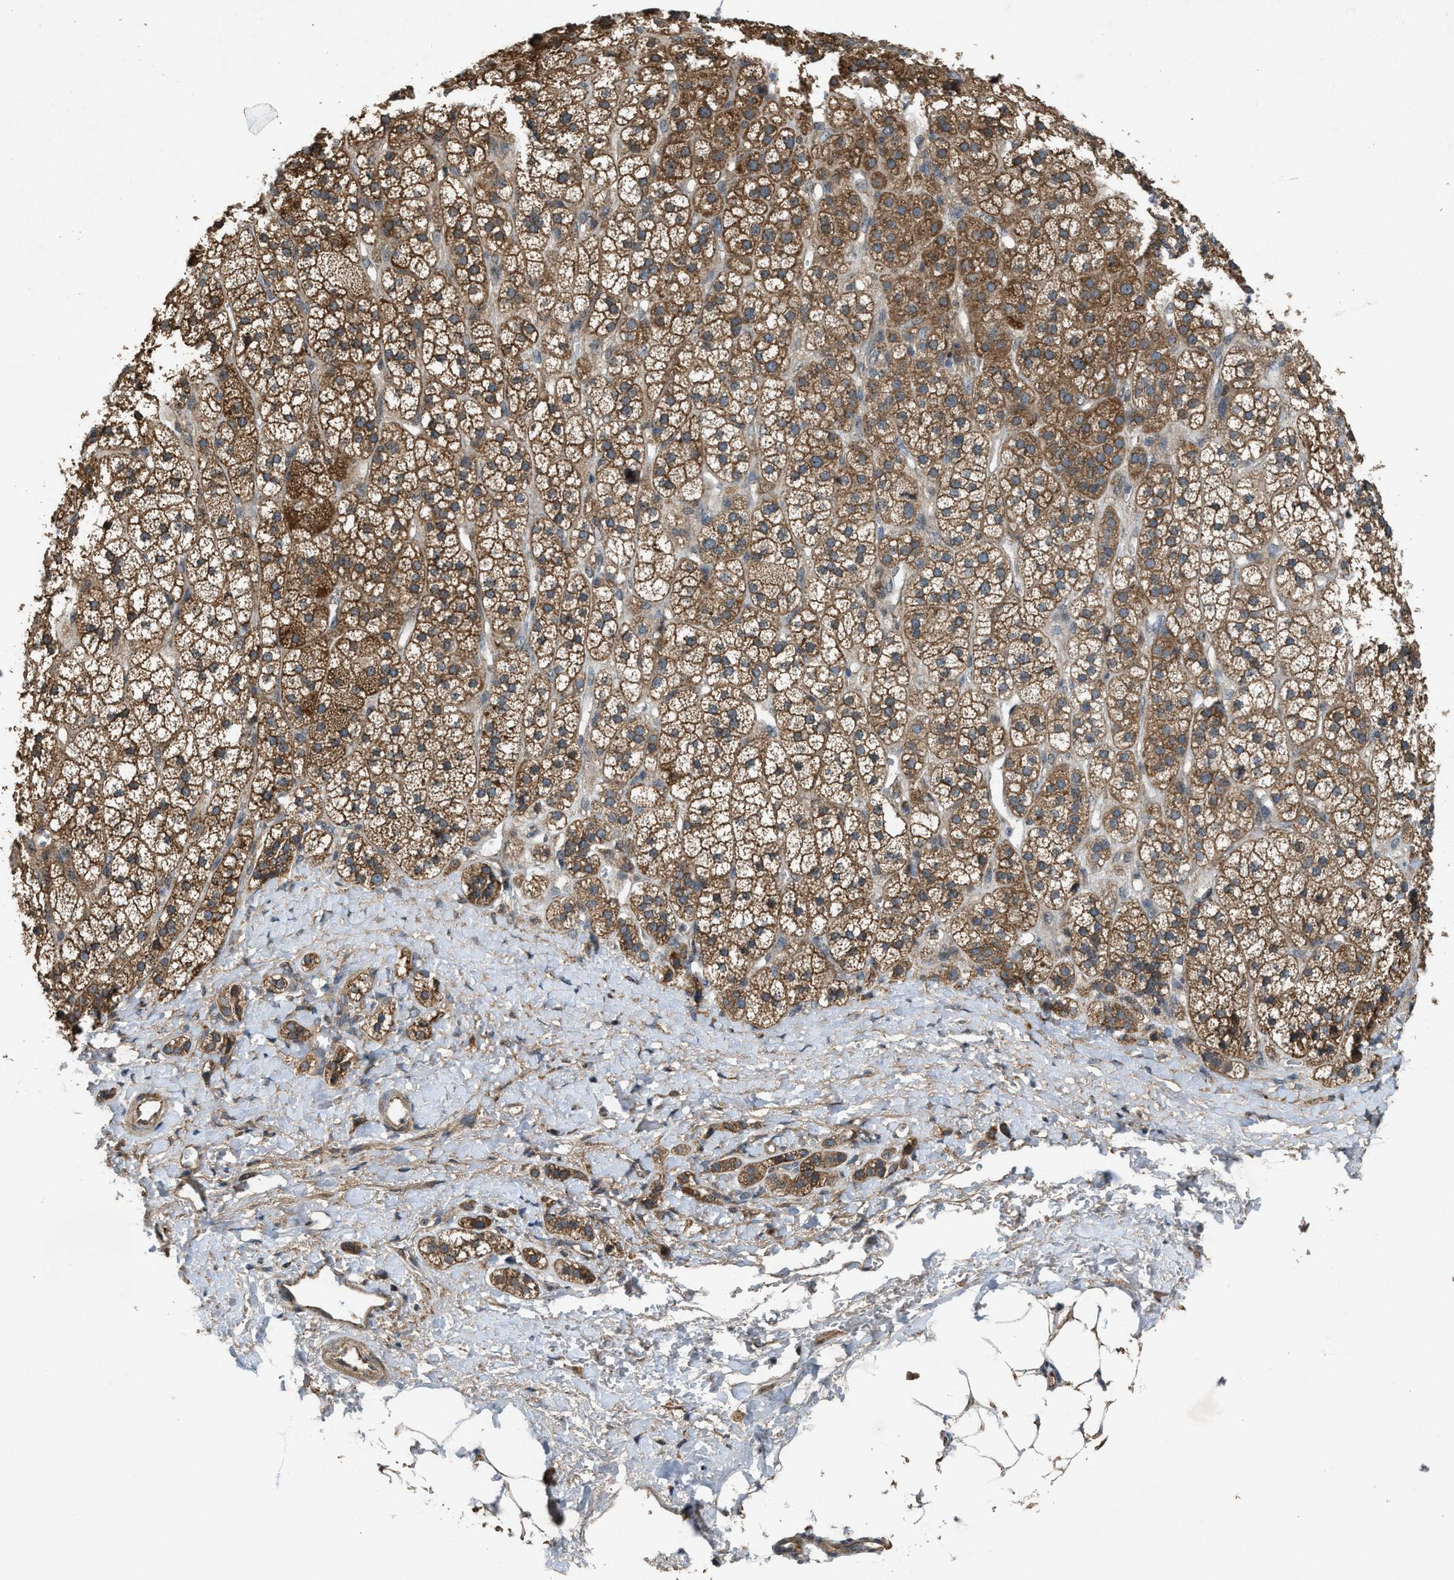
{"staining": {"intensity": "strong", "quantity": ">75%", "location": "cytoplasmic/membranous"}, "tissue": "adrenal gland", "cell_type": "Glandular cells", "image_type": "normal", "snomed": [{"axis": "morphology", "description": "Normal tissue, NOS"}, {"axis": "topography", "description": "Adrenal gland"}], "caption": "Protein expression analysis of normal adrenal gland demonstrates strong cytoplasmic/membranous expression in about >75% of glandular cells. (brown staining indicates protein expression, while blue staining denotes nuclei).", "gene": "PDP2", "patient": {"sex": "male", "age": 56}}